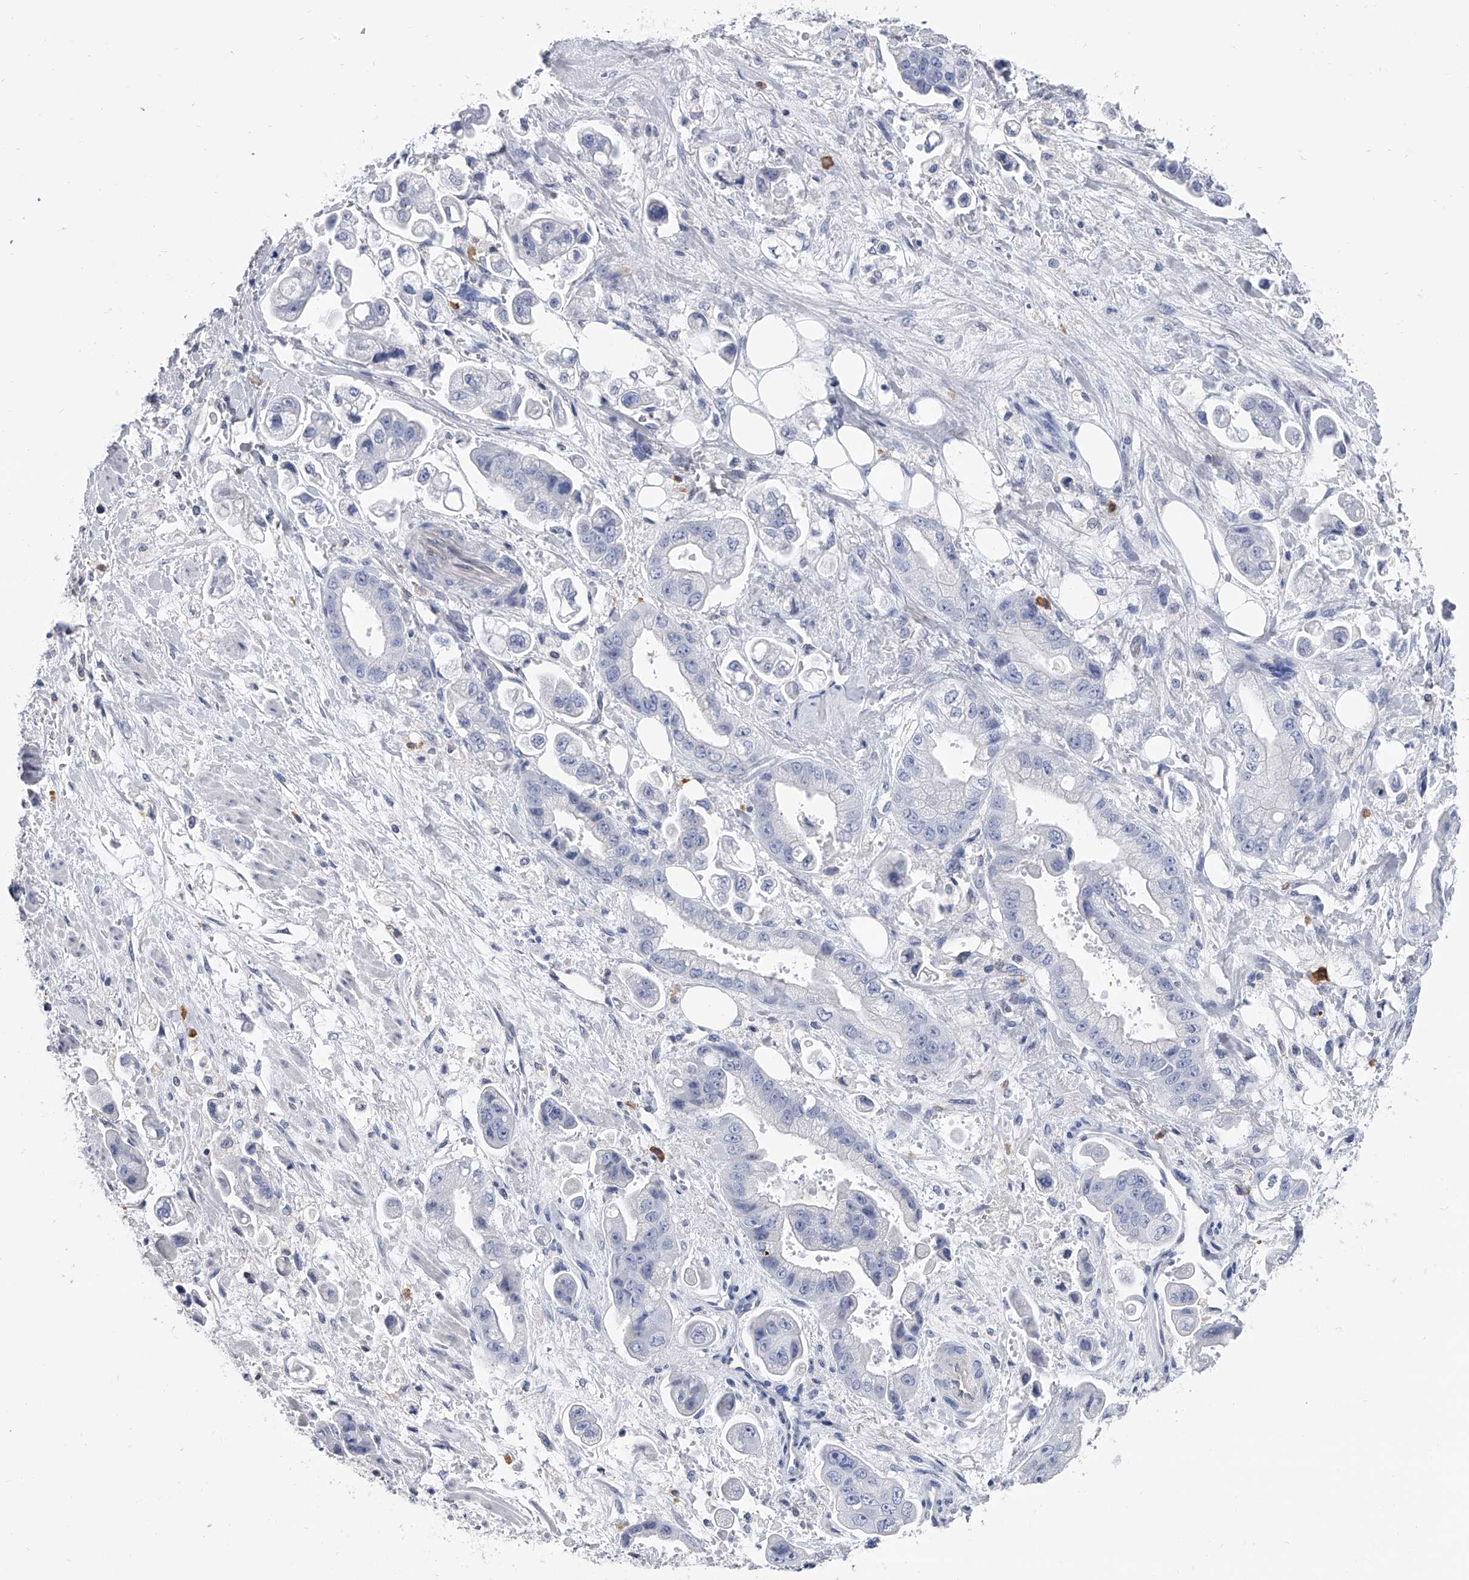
{"staining": {"intensity": "negative", "quantity": "none", "location": "none"}, "tissue": "stomach cancer", "cell_type": "Tumor cells", "image_type": "cancer", "snomed": [{"axis": "morphology", "description": "Adenocarcinoma, NOS"}, {"axis": "topography", "description": "Stomach"}], "caption": "Immunohistochemistry (IHC) of human stomach cancer exhibits no staining in tumor cells.", "gene": "SERPINB9", "patient": {"sex": "male", "age": 62}}